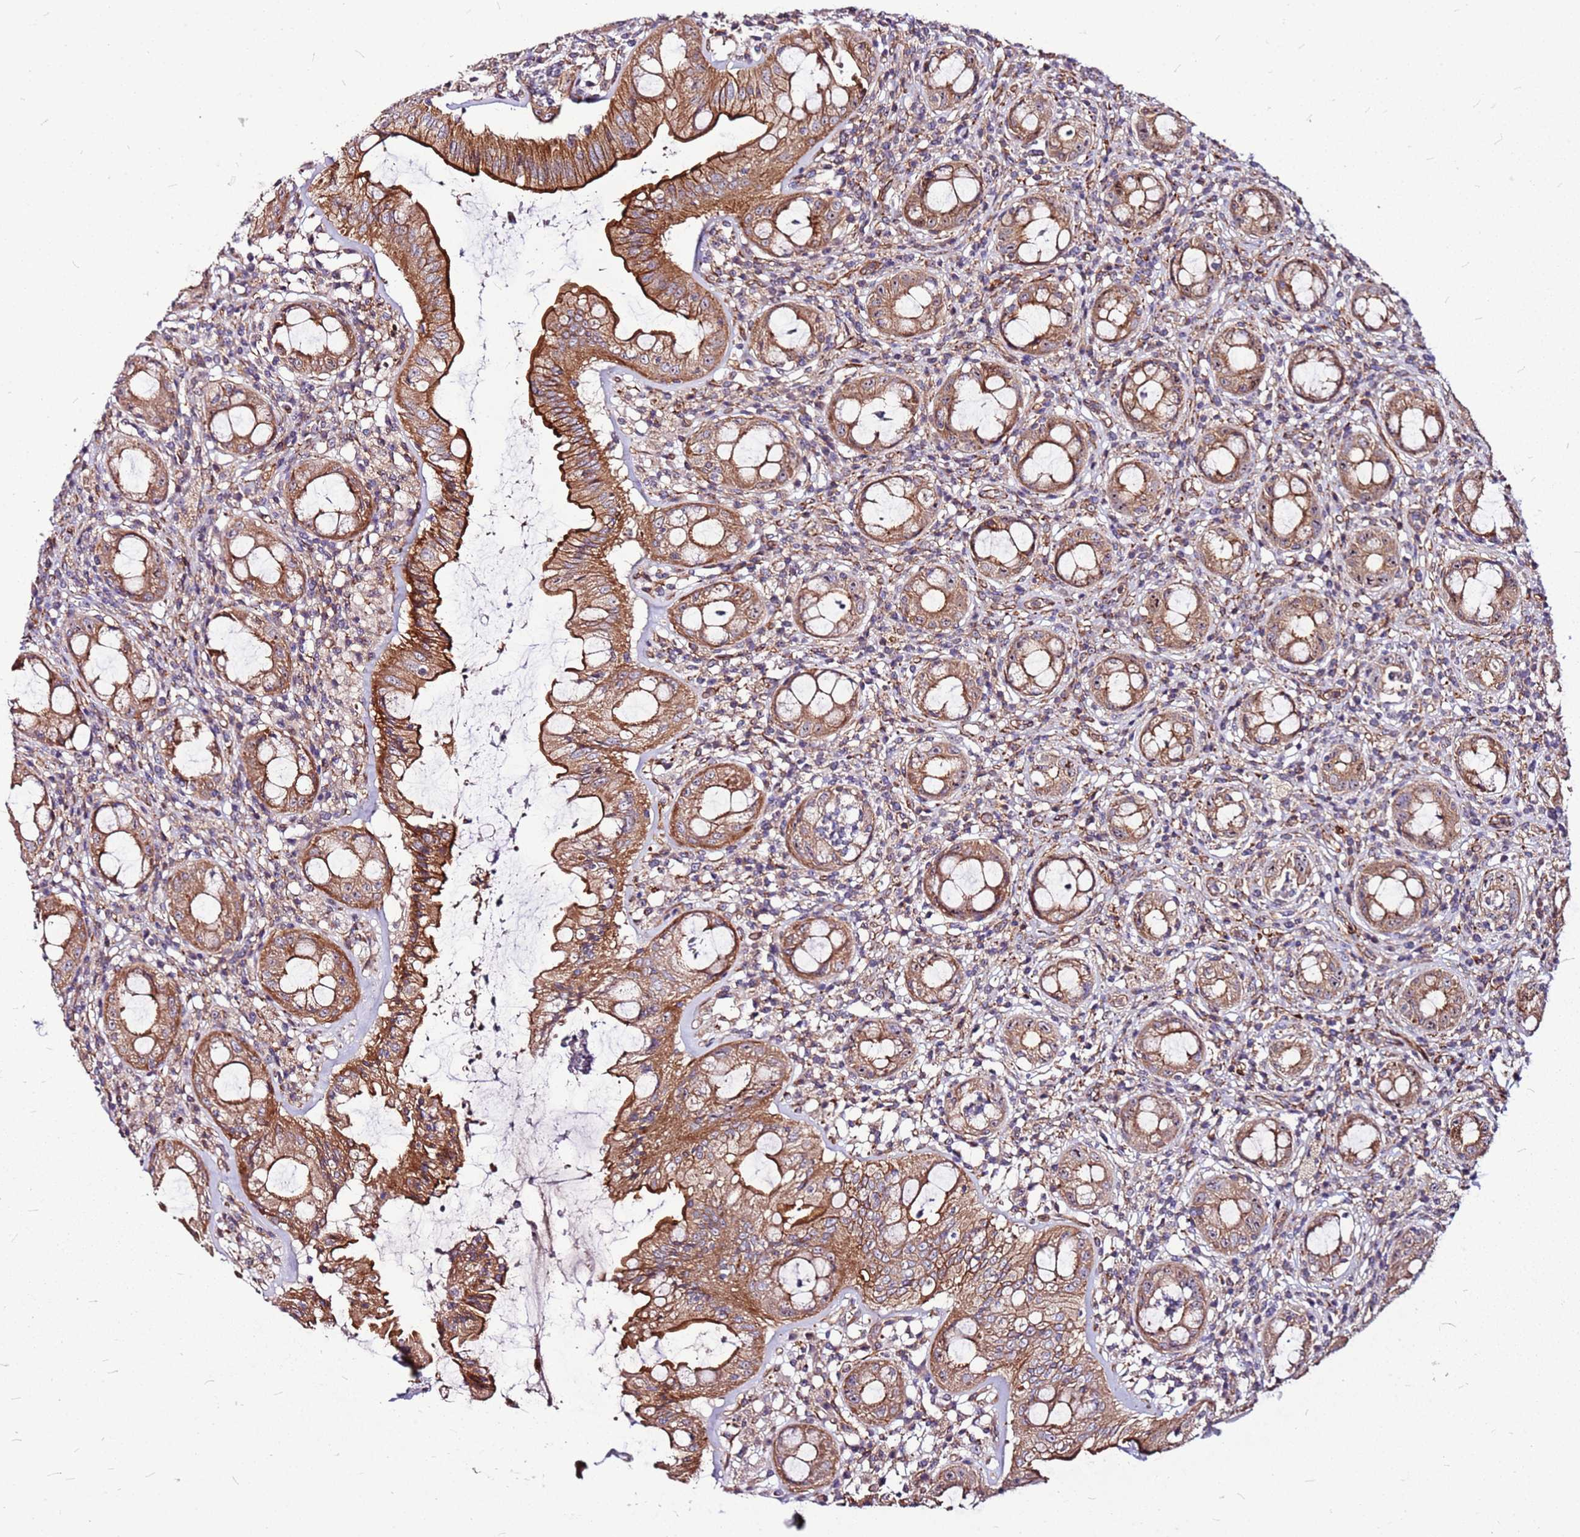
{"staining": {"intensity": "strong", "quantity": ">75%", "location": "cytoplasmic/membranous"}, "tissue": "rectum", "cell_type": "Glandular cells", "image_type": "normal", "snomed": [{"axis": "morphology", "description": "Normal tissue, NOS"}, {"axis": "topography", "description": "Rectum"}], "caption": "Immunohistochemical staining of normal human rectum demonstrates high levels of strong cytoplasmic/membranous staining in approximately >75% of glandular cells.", "gene": "TOPAZ1", "patient": {"sex": "female", "age": 57}}